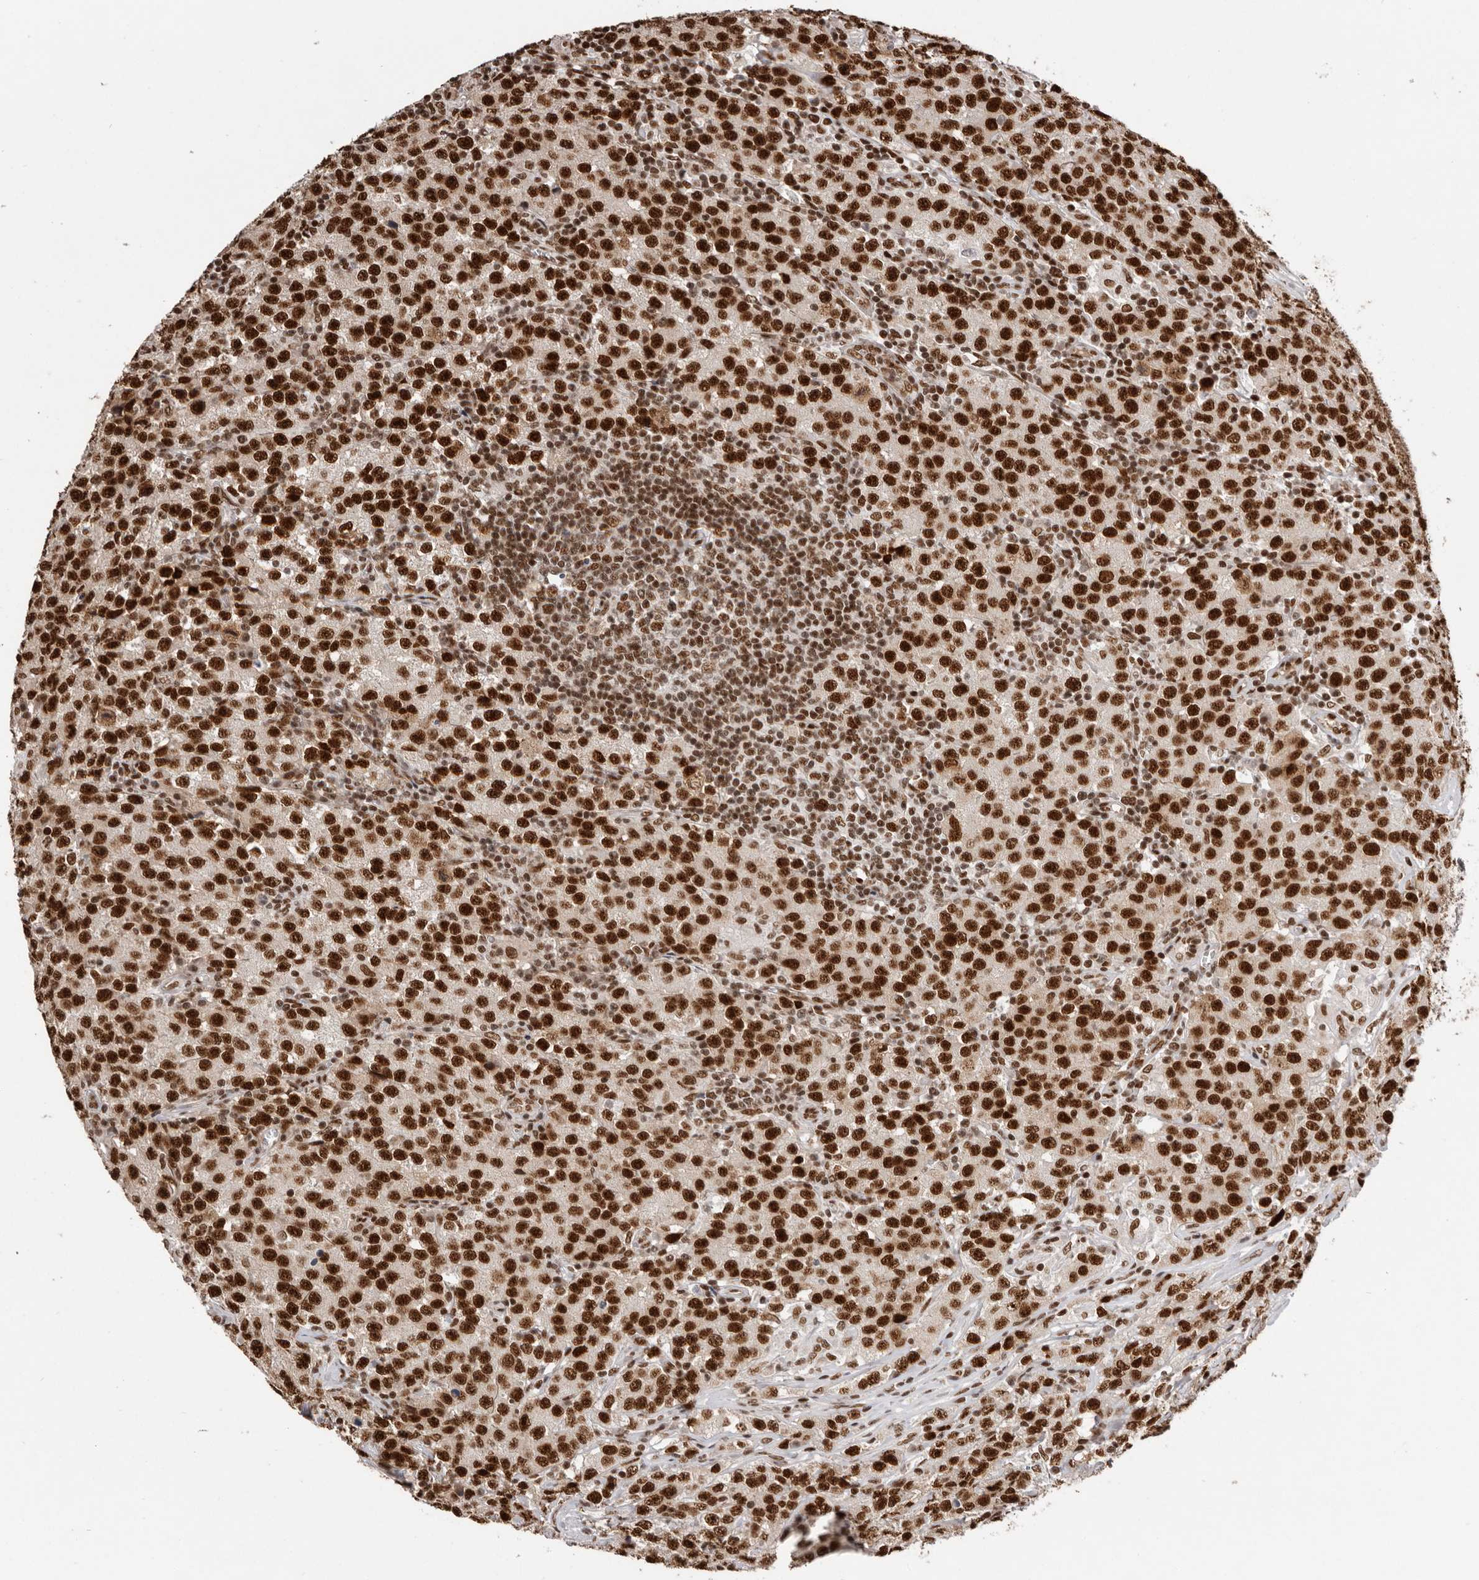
{"staining": {"intensity": "strong", "quantity": ">75%", "location": "nuclear"}, "tissue": "testis cancer", "cell_type": "Tumor cells", "image_type": "cancer", "snomed": [{"axis": "morphology", "description": "Seminoma, NOS"}, {"axis": "morphology", "description": "Carcinoma, Embryonal, NOS"}, {"axis": "topography", "description": "Testis"}], "caption": "Tumor cells reveal strong nuclear positivity in about >75% of cells in testis seminoma.", "gene": "CHTOP", "patient": {"sex": "male", "age": 43}}